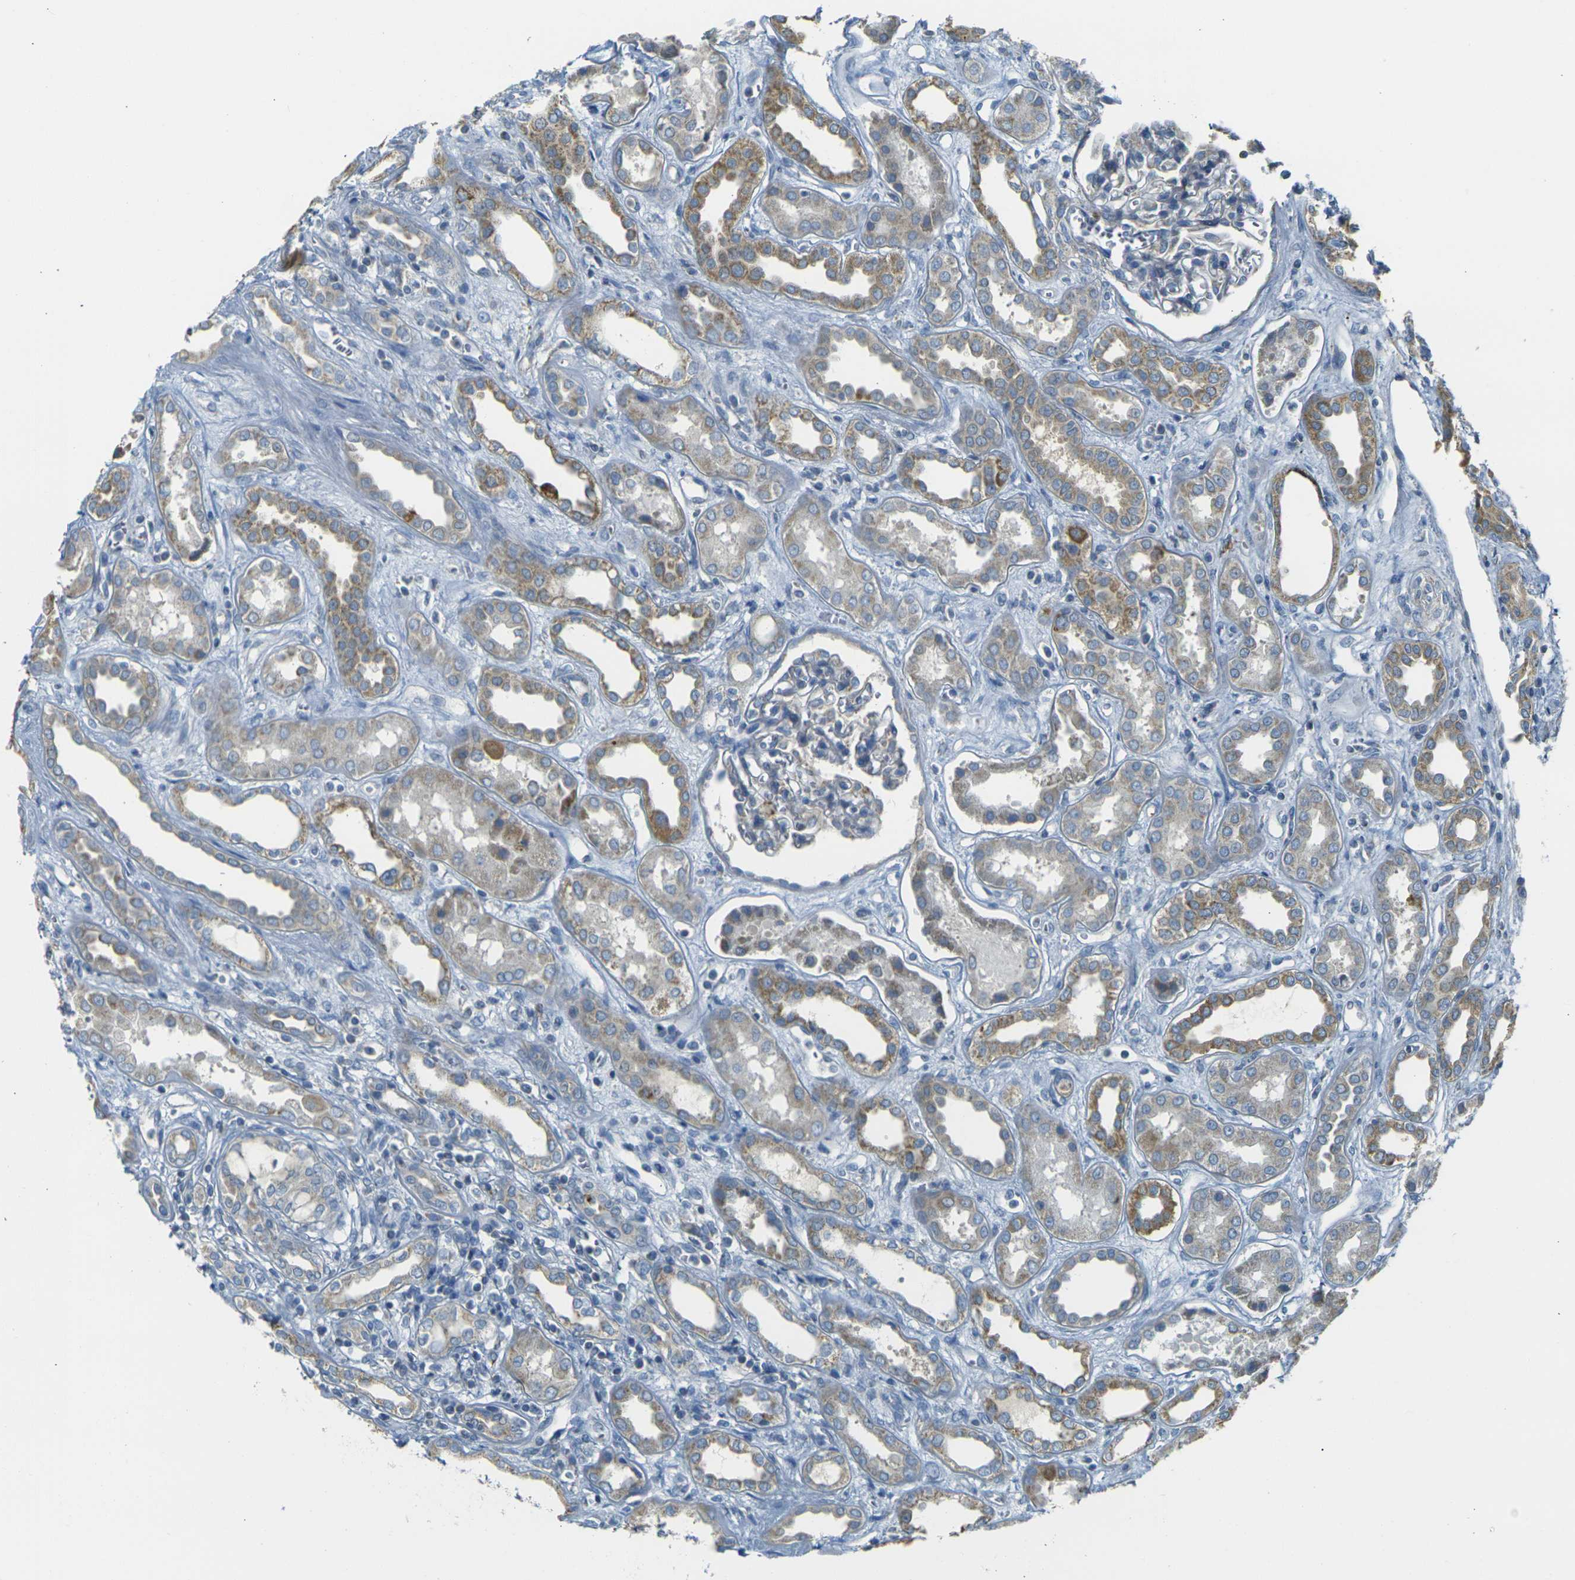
{"staining": {"intensity": "weak", "quantity": "<25%", "location": "cytoplasmic/membranous"}, "tissue": "kidney", "cell_type": "Cells in glomeruli", "image_type": "normal", "snomed": [{"axis": "morphology", "description": "Normal tissue, NOS"}, {"axis": "topography", "description": "Kidney"}], "caption": "Histopathology image shows no protein staining in cells in glomeruli of normal kidney. The staining was performed using DAB (3,3'-diaminobenzidine) to visualize the protein expression in brown, while the nuclei were stained in blue with hematoxylin (Magnification: 20x).", "gene": "PARD6B", "patient": {"sex": "male", "age": 59}}